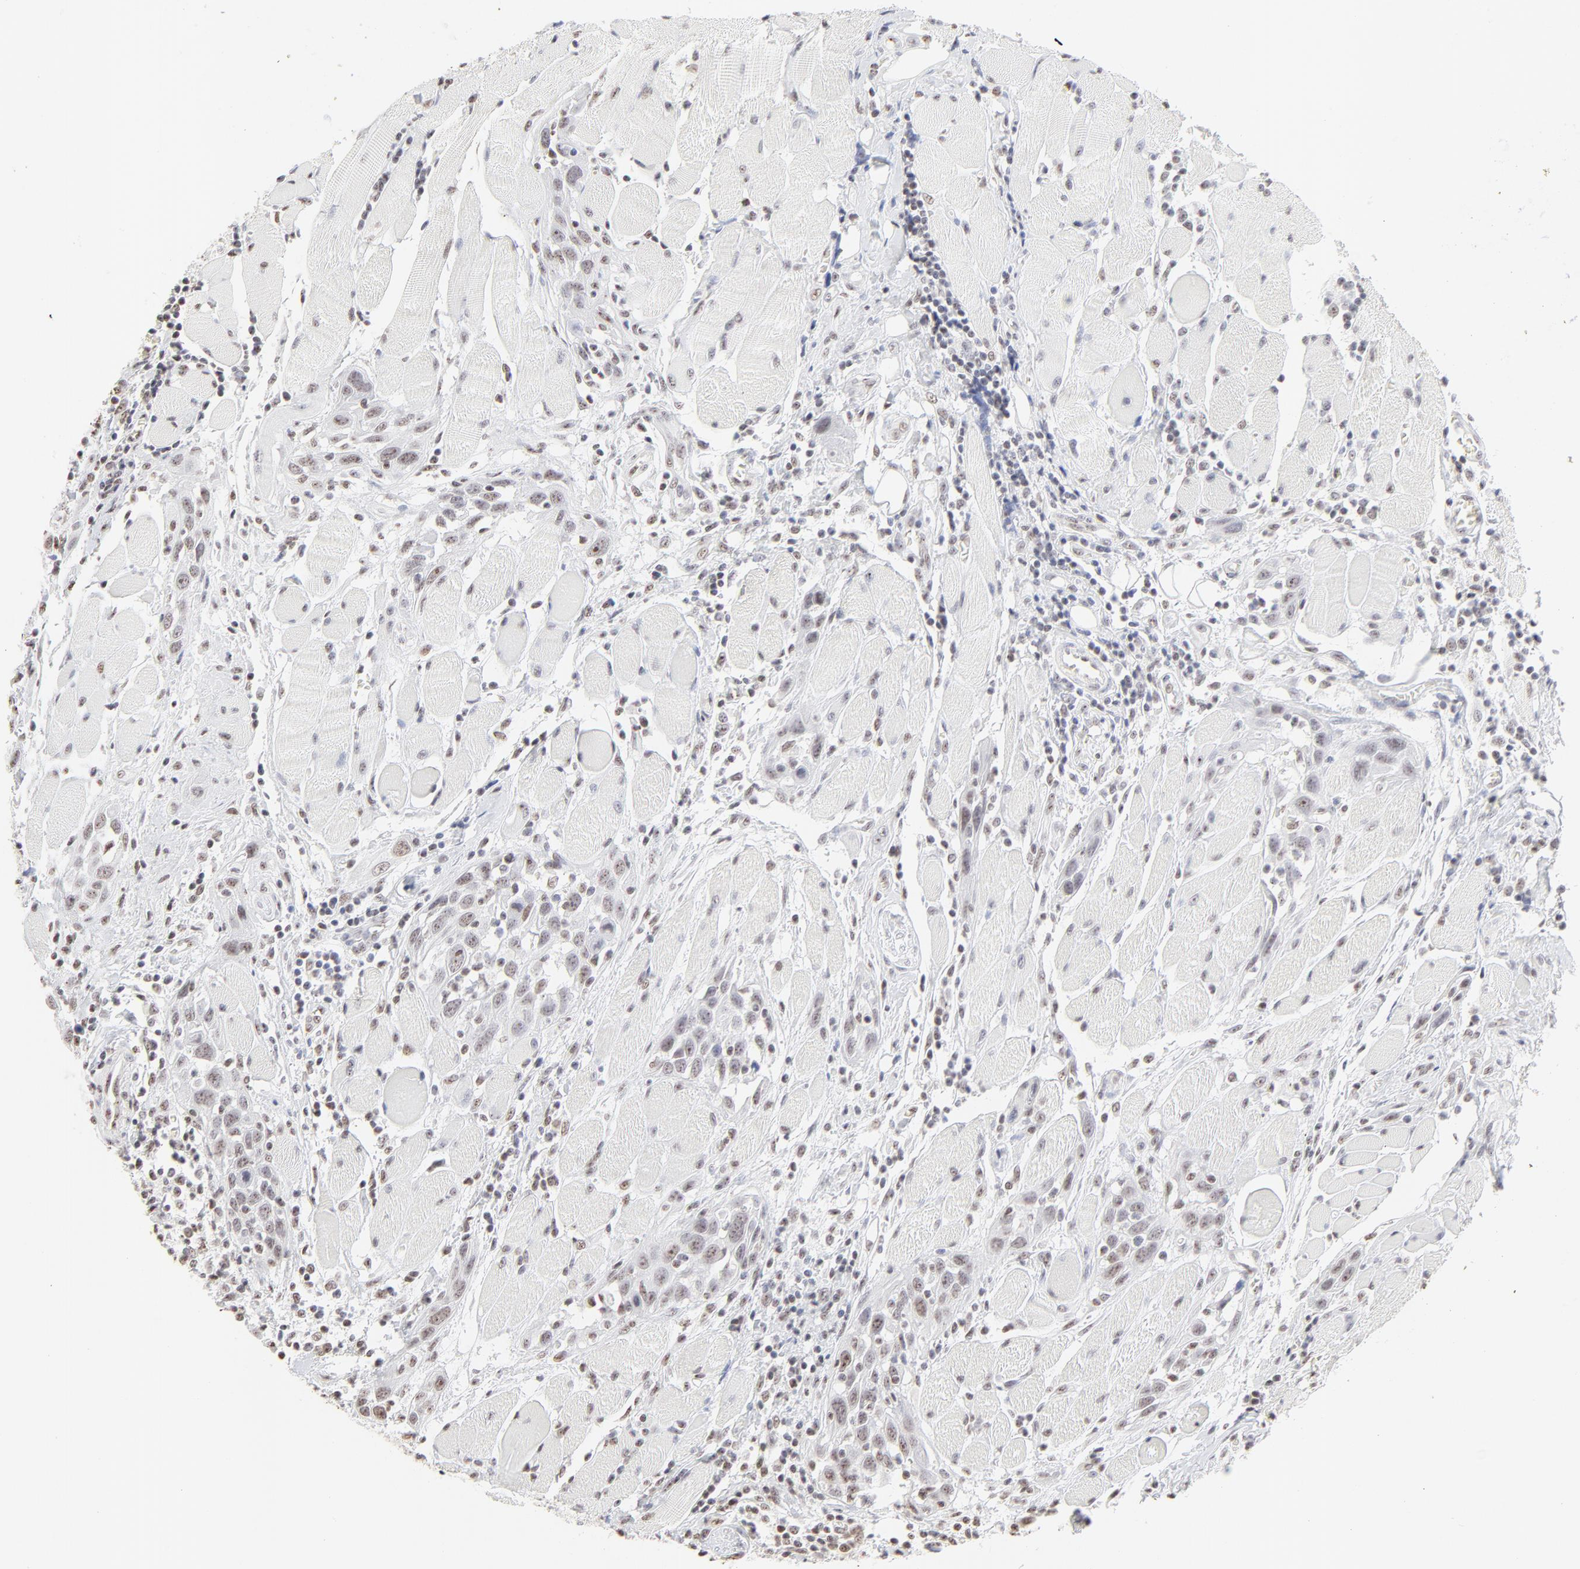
{"staining": {"intensity": "weak", "quantity": ">75%", "location": "nuclear"}, "tissue": "head and neck cancer", "cell_type": "Tumor cells", "image_type": "cancer", "snomed": [{"axis": "morphology", "description": "Squamous cell carcinoma, NOS"}, {"axis": "topography", "description": "Oral tissue"}, {"axis": "topography", "description": "Head-Neck"}], "caption": "An immunohistochemistry (IHC) image of tumor tissue is shown. Protein staining in brown labels weak nuclear positivity in head and neck cancer (squamous cell carcinoma) within tumor cells. Using DAB (brown) and hematoxylin (blue) stains, captured at high magnification using brightfield microscopy.", "gene": "NFIL3", "patient": {"sex": "female", "age": 50}}